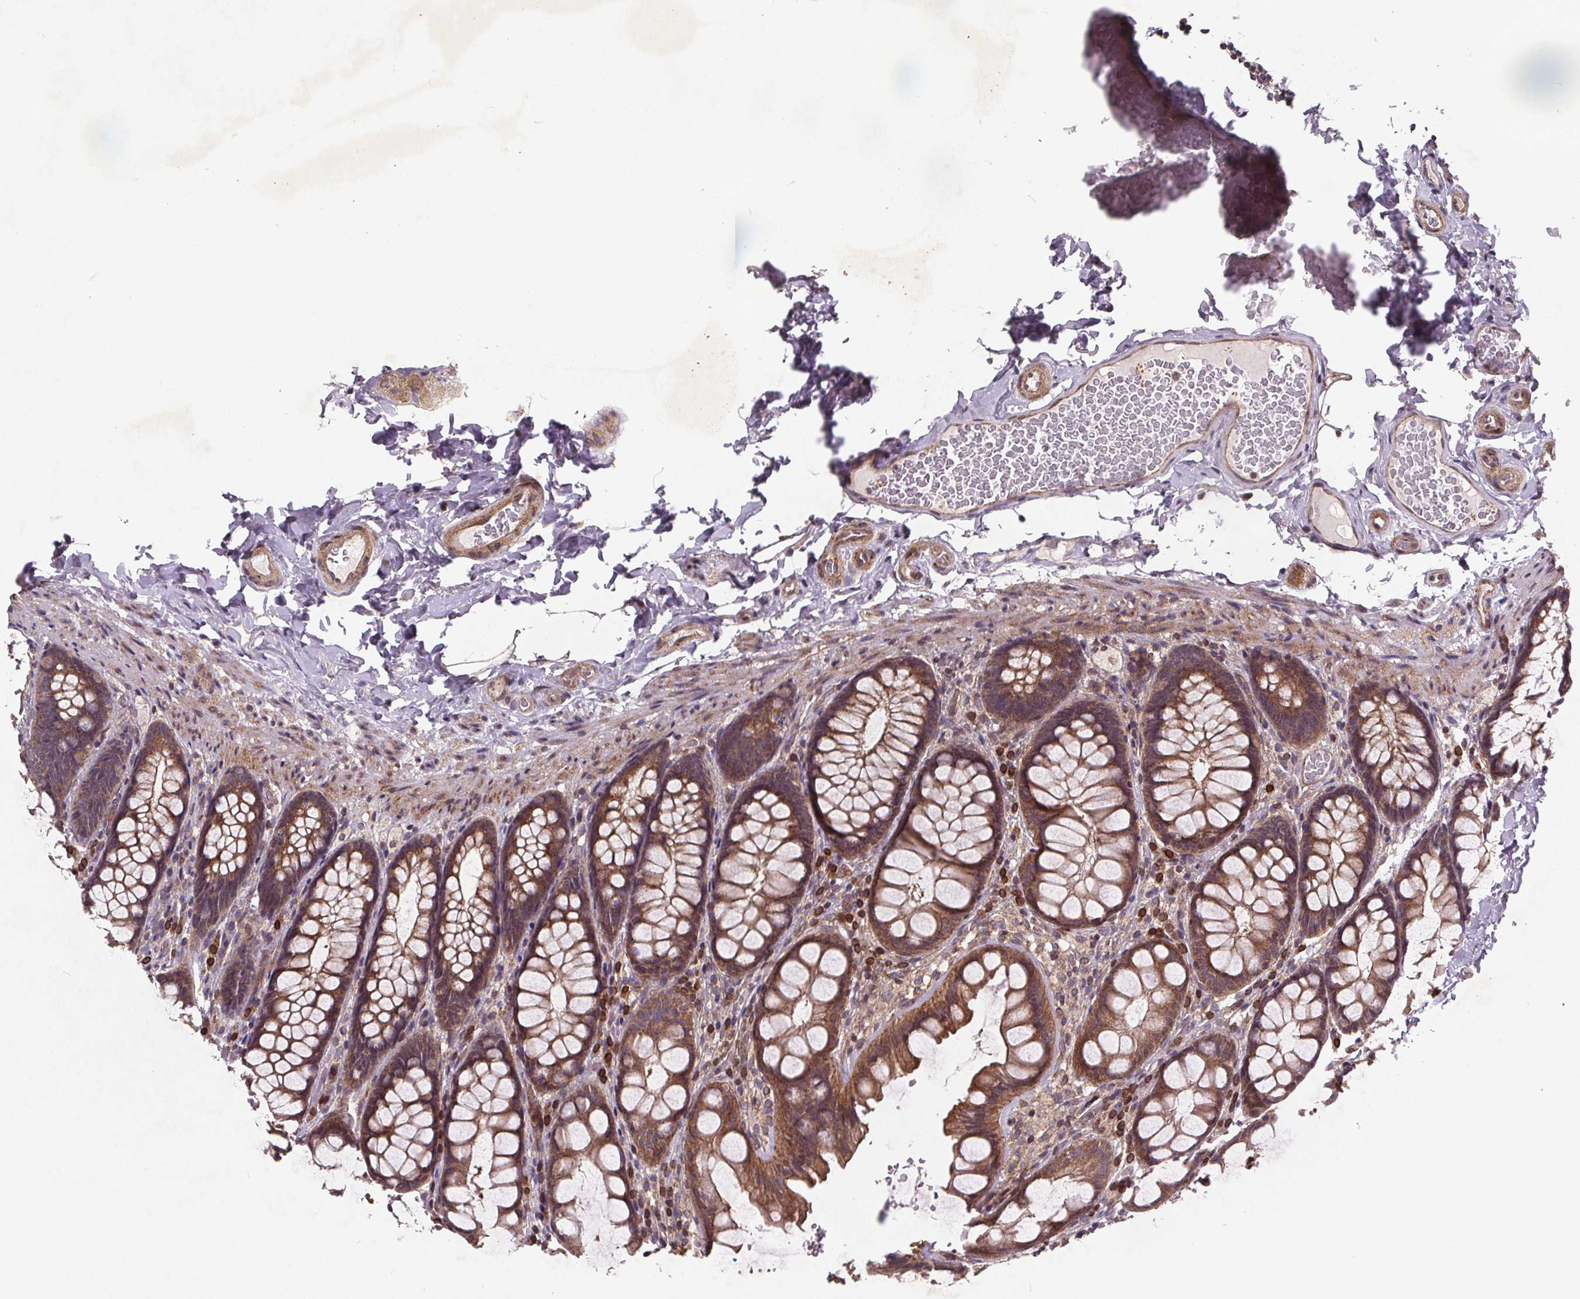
{"staining": {"intensity": "strong", "quantity": "25%-75%", "location": "cytoplasmic/membranous"}, "tissue": "colon", "cell_type": "Endothelial cells", "image_type": "normal", "snomed": [{"axis": "morphology", "description": "Normal tissue, NOS"}, {"axis": "topography", "description": "Colon"}], "caption": "High-power microscopy captured an immunohistochemistry histopathology image of benign colon, revealing strong cytoplasmic/membranous positivity in about 25%-75% of endothelial cells. The protein is shown in brown color, while the nuclei are stained blue.", "gene": "STRN3", "patient": {"sex": "male", "age": 47}}